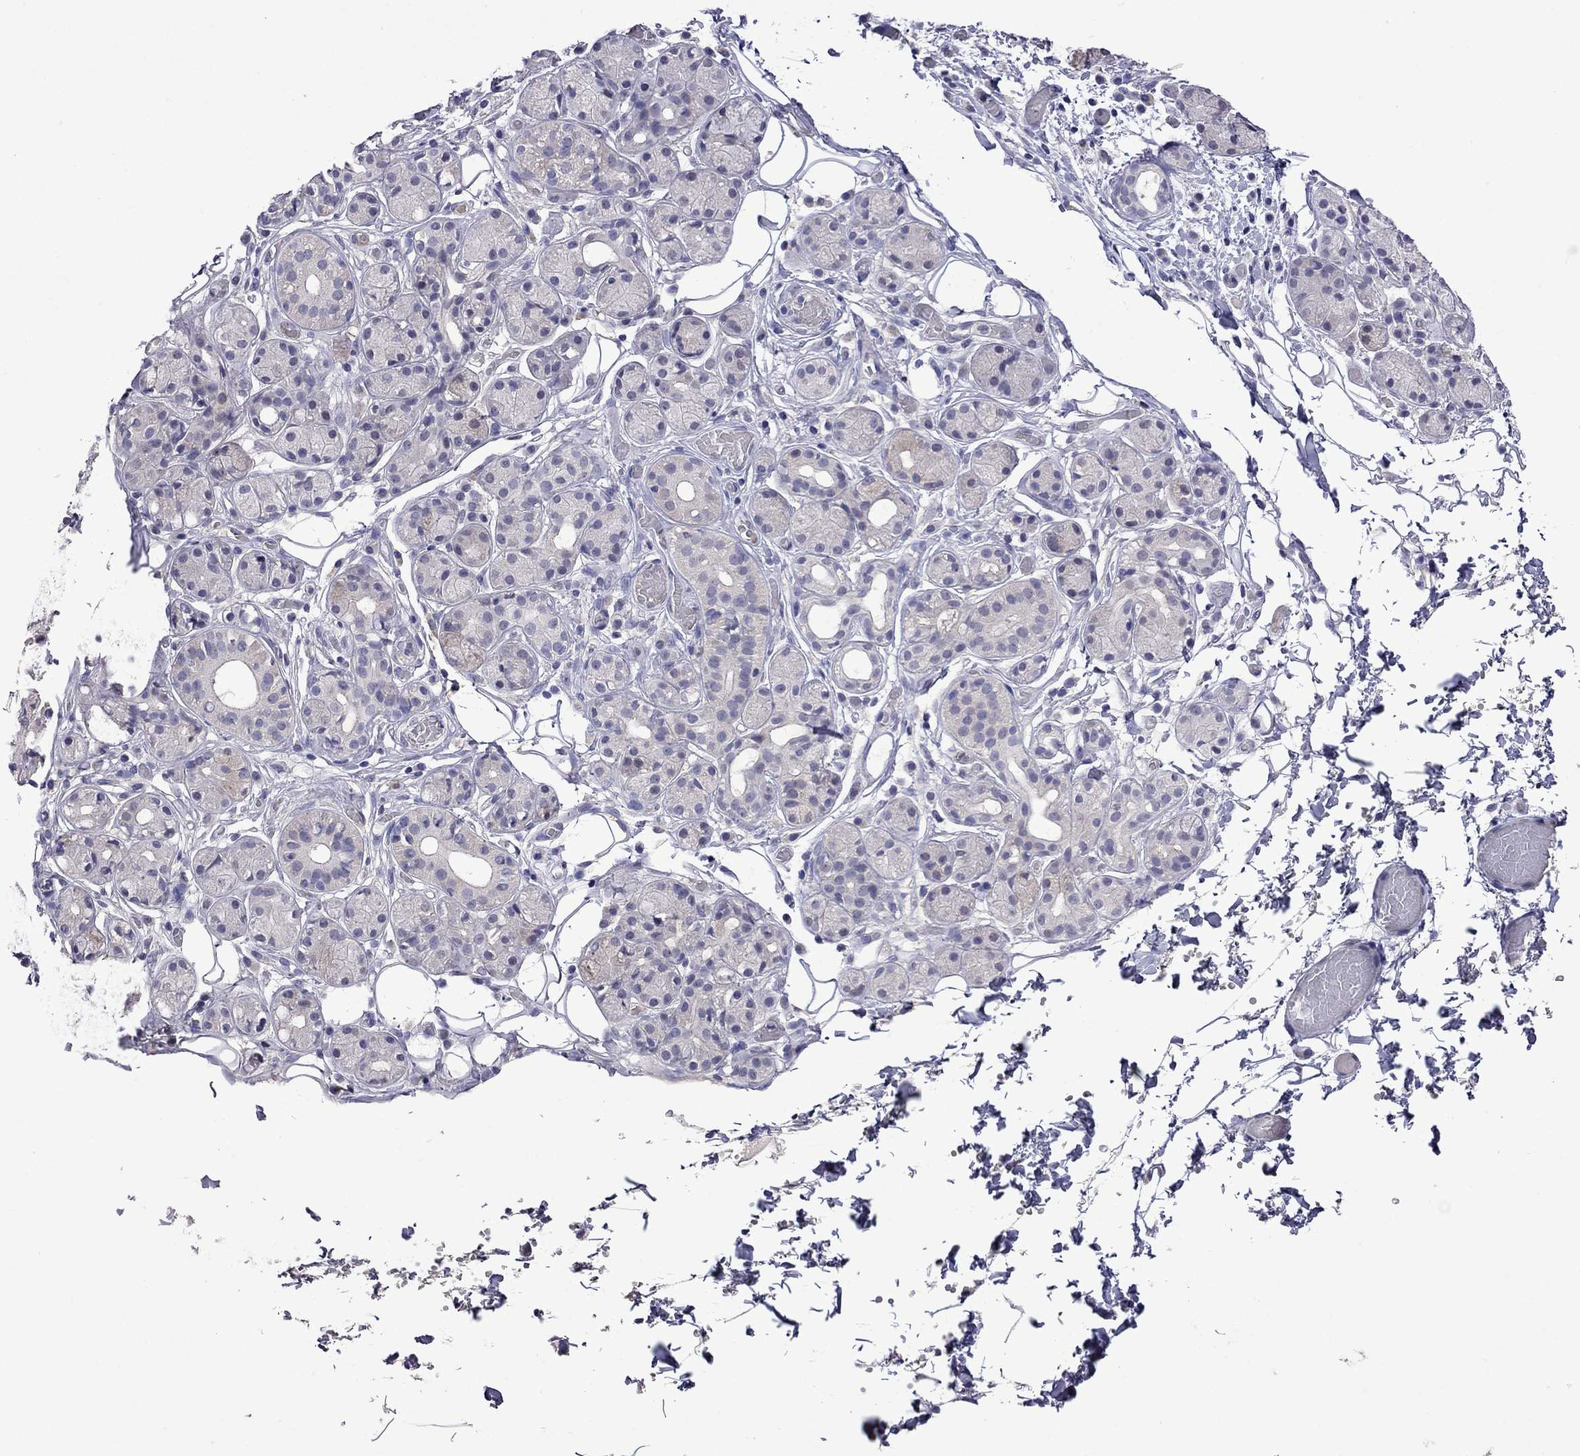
{"staining": {"intensity": "negative", "quantity": "none", "location": "none"}, "tissue": "salivary gland", "cell_type": "Glandular cells", "image_type": "normal", "snomed": [{"axis": "morphology", "description": "Normal tissue, NOS"}, {"axis": "topography", "description": "Salivary gland"}, {"axis": "topography", "description": "Peripheral nerve tissue"}], "caption": "A high-resolution histopathology image shows immunohistochemistry staining of benign salivary gland, which displays no significant staining in glandular cells. The staining was performed using DAB (3,3'-diaminobenzidine) to visualize the protein expression in brown, while the nuclei were stained in blue with hematoxylin (Magnification: 20x).", "gene": "STAR", "patient": {"sex": "male", "age": 71}}